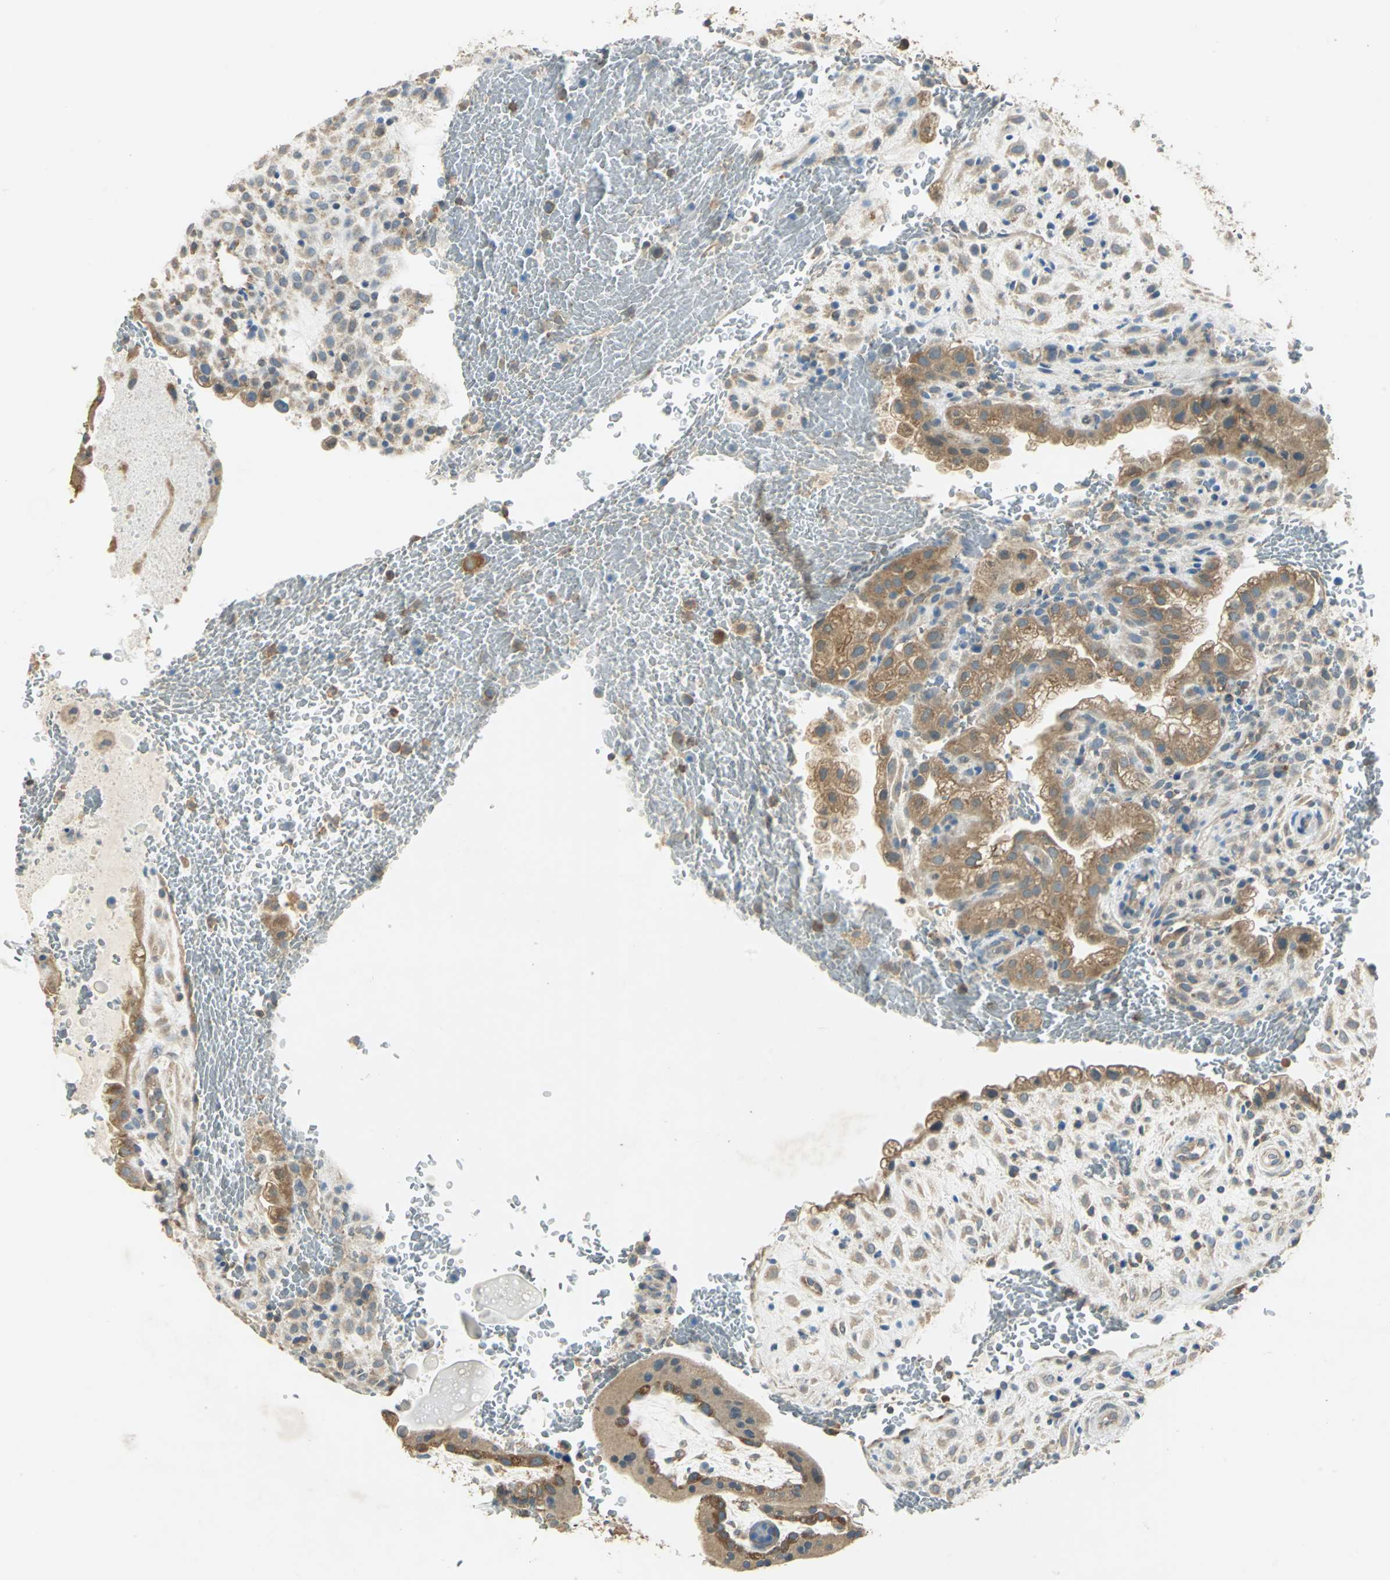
{"staining": {"intensity": "moderate", "quantity": ">75%", "location": "cytoplasmic/membranous"}, "tissue": "placenta", "cell_type": "Decidual cells", "image_type": "normal", "snomed": [{"axis": "morphology", "description": "Normal tissue, NOS"}, {"axis": "topography", "description": "Placenta"}], "caption": "Placenta stained with IHC displays moderate cytoplasmic/membranous expression in approximately >75% of decidual cells.", "gene": "SHC2", "patient": {"sex": "female", "age": 35}}